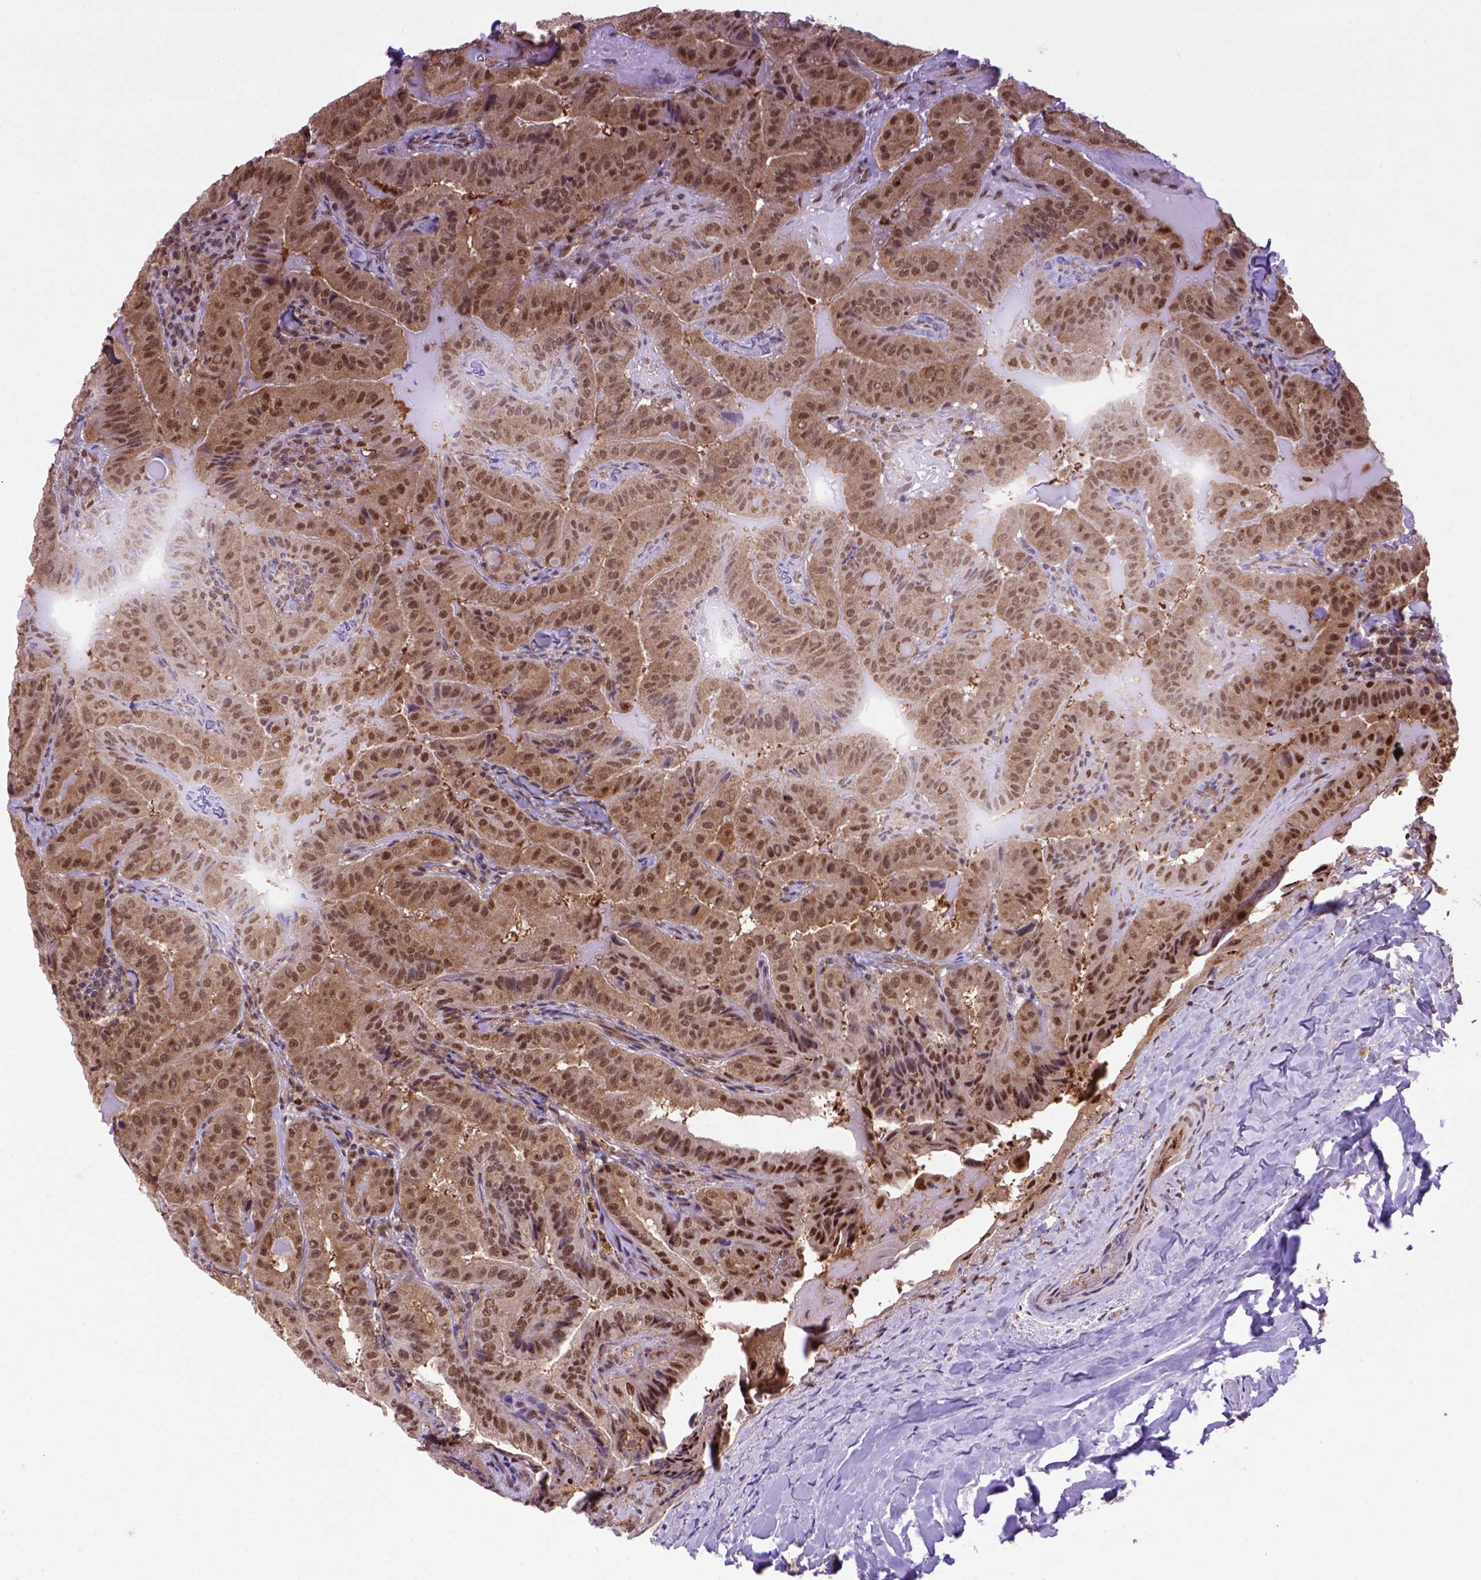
{"staining": {"intensity": "moderate", "quantity": ">75%", "location": "cytoplasmic/membranous,nuclear"}, "tissue": "thyroid cancer", "cell_type": "Tumor cells", "image_type": "cancer", "snomed": [{"axis": "morphology", "description": "Papillary adenocarcinoma, NOS"}, {"axis": "topography", "description": "Thyroid gland"}], "caption": "Immunohistochemistry (IHC) (DAB (3,3'-diaminobenzidine)) staining of thyroid cancer (papillary adenocarcinoma) demonstrates moderate cytoplasmic/membranous and nuclear protein staining in approximately >75% of tumor cells. Using DAB (3,3'-diaminobenzidine) (brown) and hematoxylin (blue) stains, captured at high magnification using brightfield microscopy.", "gene": "PSMC2", "patient": {"sex": "female", "age": 68}}